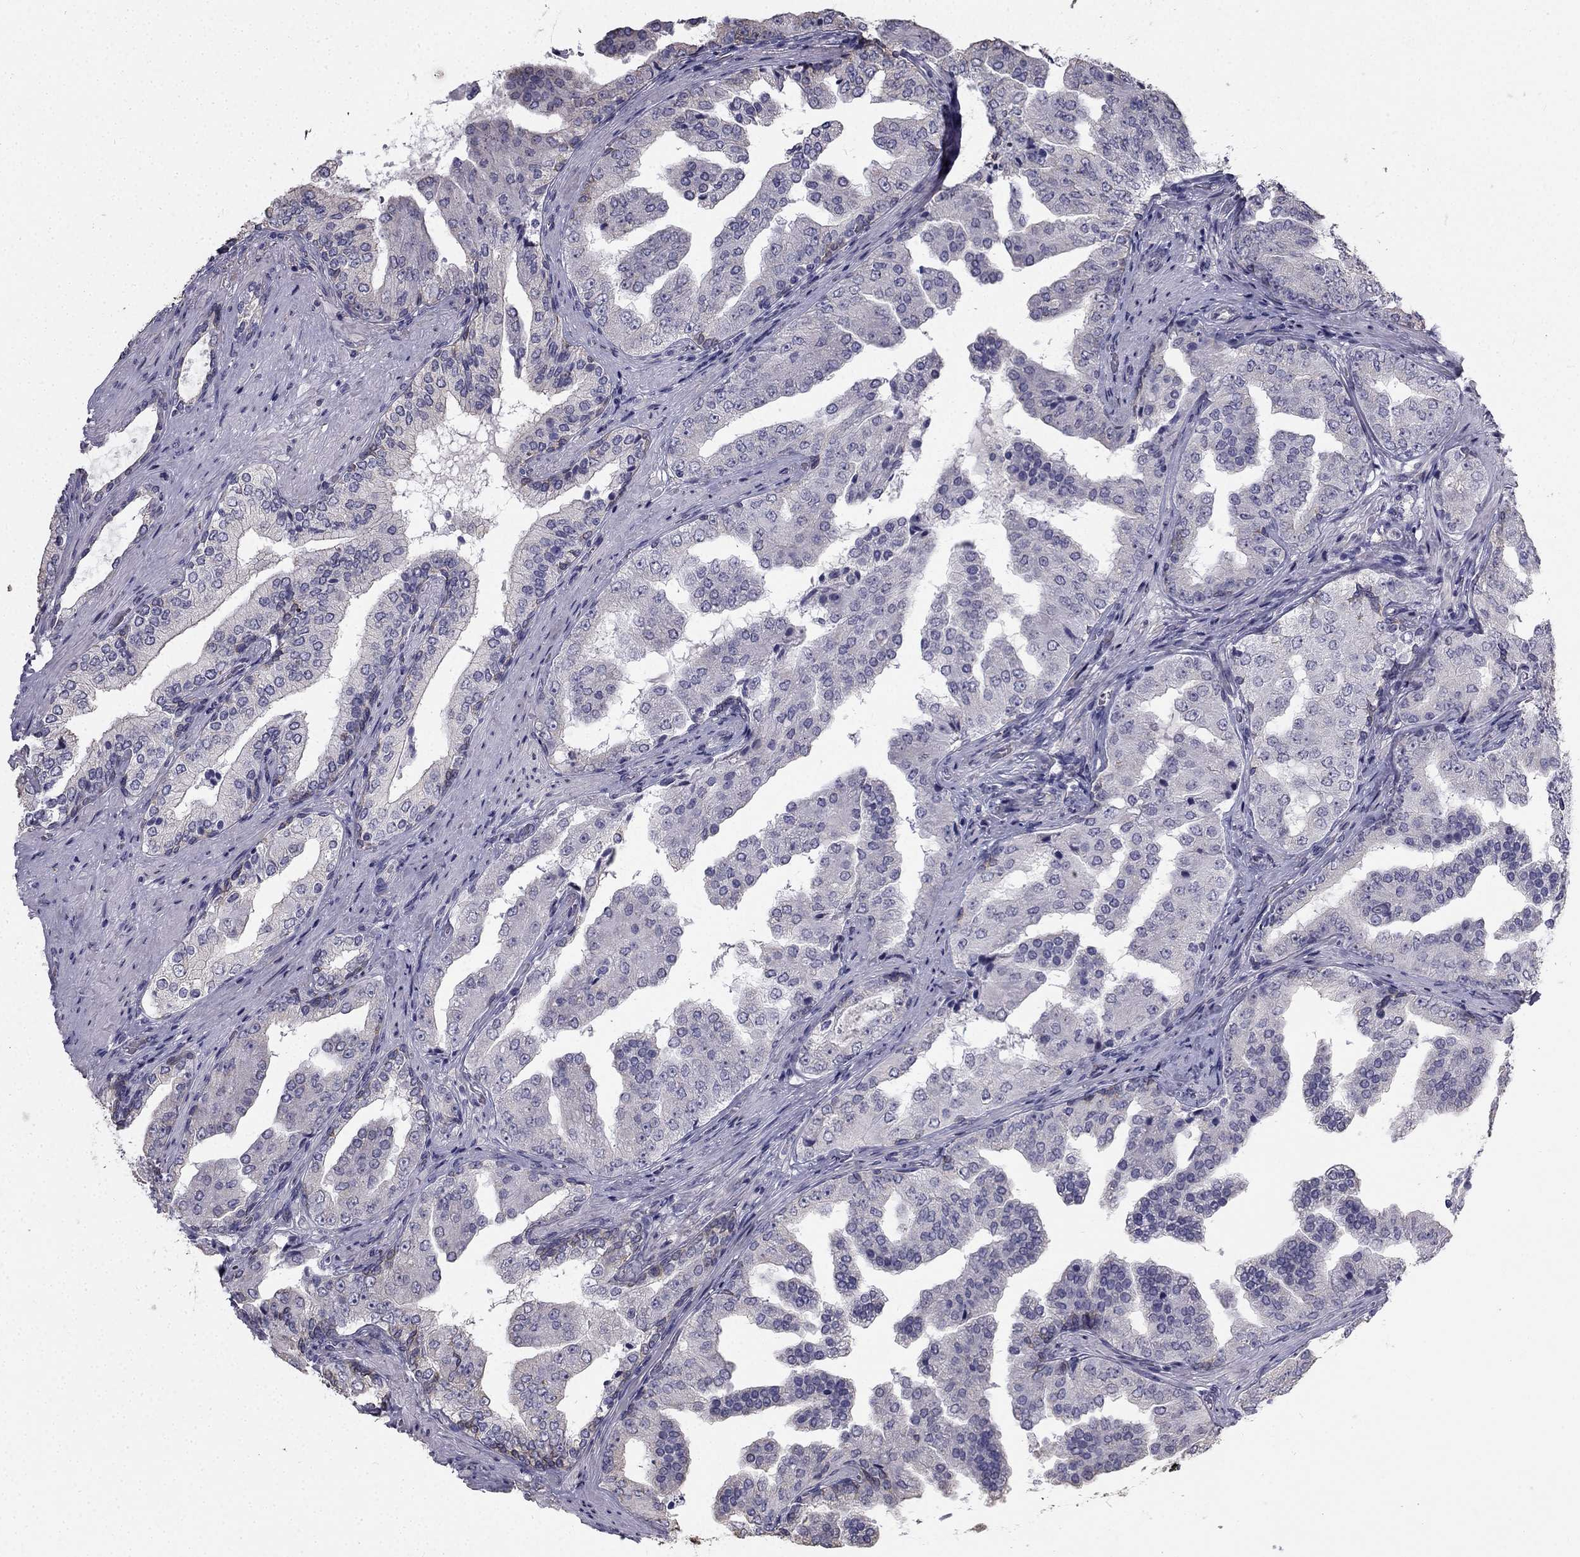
{"staining": {"intensity": "negative", "quantity": "none", "location": "none"}, "tissue": "prostate cancer", "cell_type": "Tumor cells", "image_type": "cancer", "snomed": [{"axis": "morphology", "description": "Adenocarcinoma, Low grade"}, {"axis": "topography", "description": "Prostate and seminal vesicle, NOS"}], "caption": "There is no significant expression in tumor cells of prostate cancer (adenocarcinoma (low-grade)).", "gene": "CCDC40", "patient": {"sex": "male", "age": 61}}